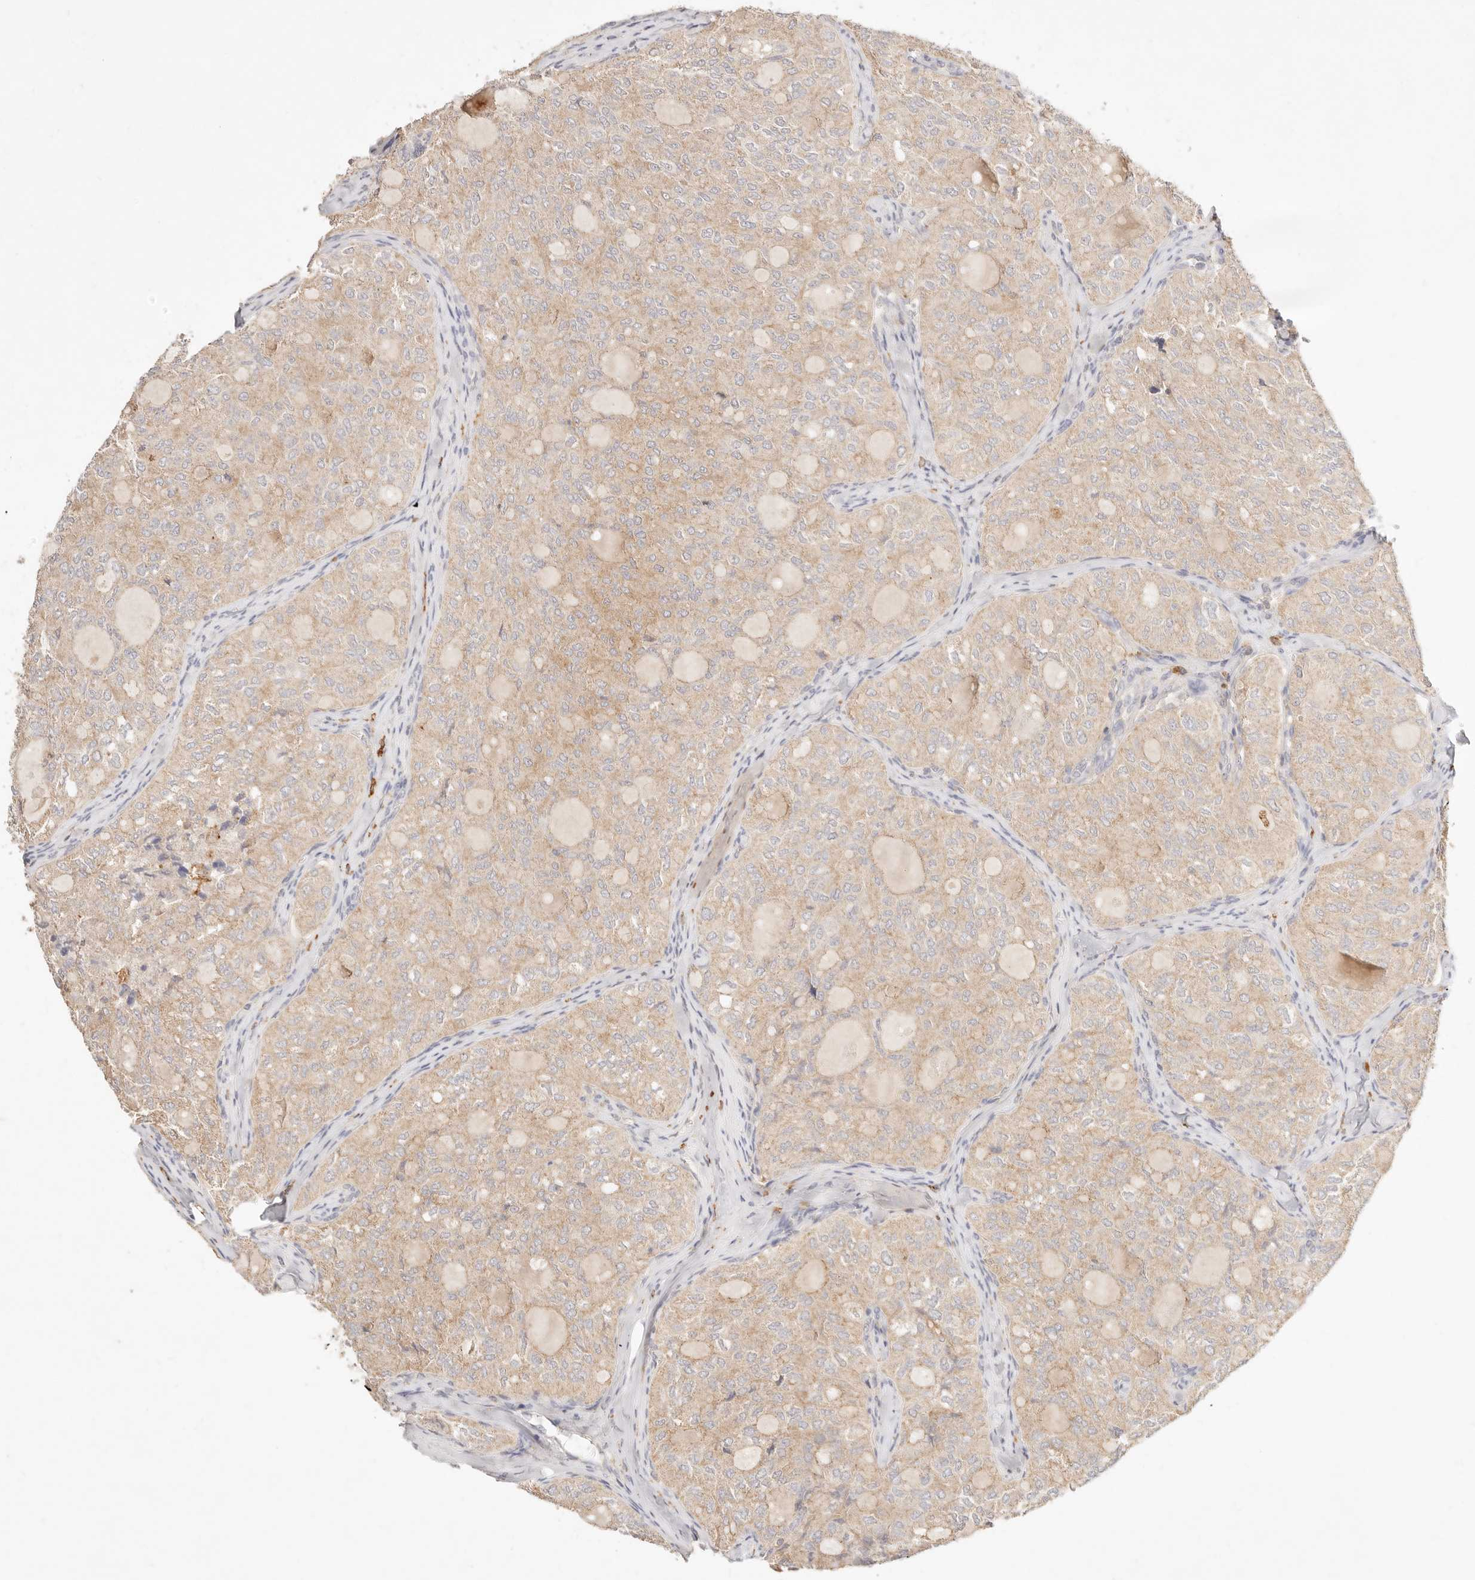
{"staining": {"intensity": "weak", "quantity": ">75%", "location": "cytoplasmic/membranous"}, "tissue": "thyroid cancer", "cell_type": "Tumor cells", "image_type": "cancer", "snomed": [{"axis": "morphology", "description": "Follicular adenoma carcinoma, NOS"}, {"axis": "topography", "description": "Thyroid gland"}], "caption": "This micrograph exhibits thyroid cancer stained with IHC to label a protein in brown. The cytoplasmic/membranous of tumor cells show weak positivity for the protein. Nuclei are counter-stained blue.", "gene": "HK2", "patient": {"sex": "male", "age": 75}}